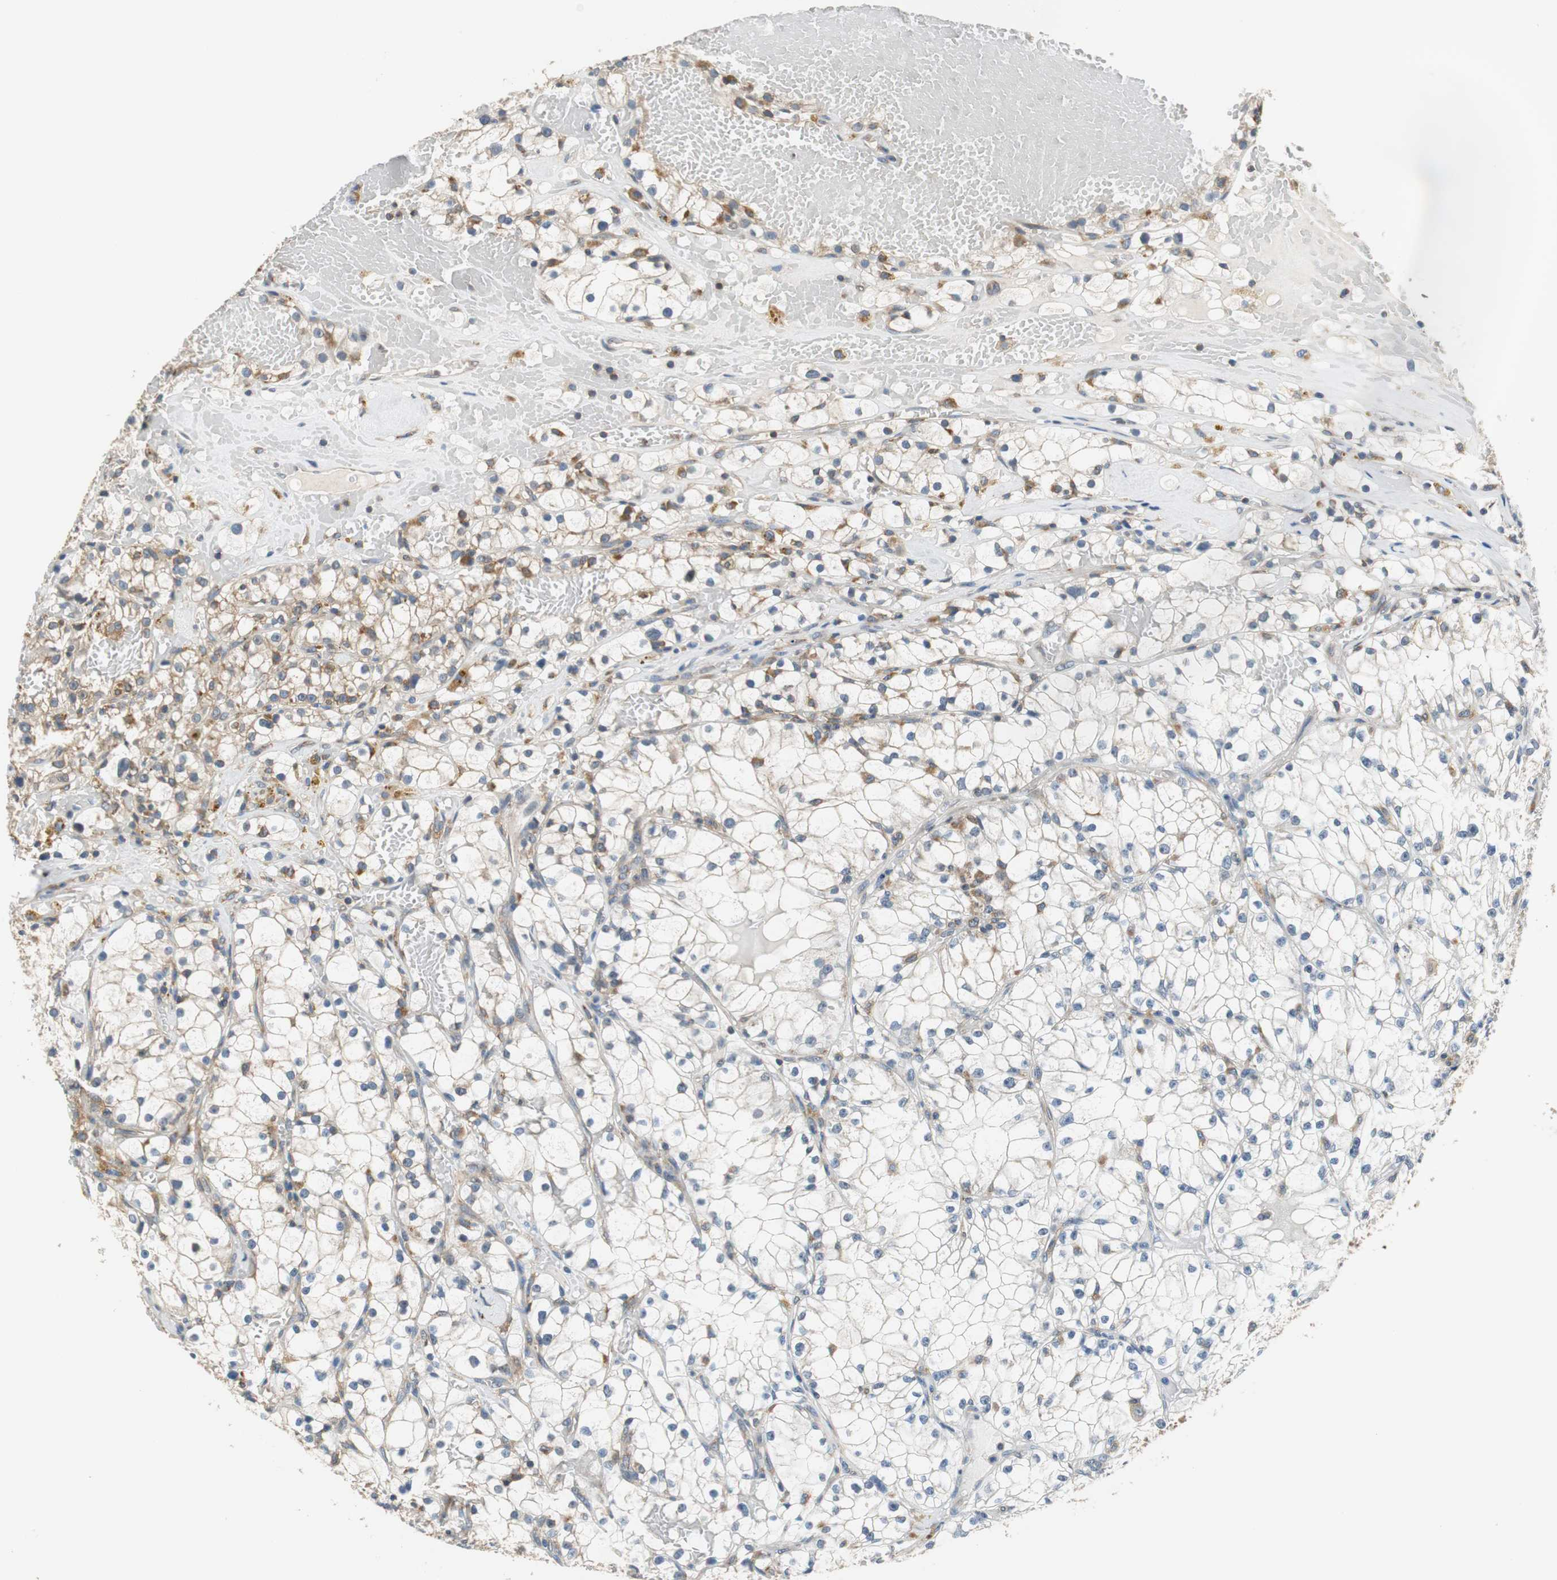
{"staining": {"intensity": "weak", "quantity": "<25%", "location": "cytoplasmic/membranous"}, "tissue": "renal cancer", "cell_type": "Tumor cells", "image_type": "cancer", "snomed": [{"axis": "morphology", "description": "Adenocarcinoma, NOS"}, {"axis": "topography", "description": "Kidney"}], "caption": "This is an IHC photomicrograph of renal cancer (adenocarcinoma). There is no positivity in tumor cells.", "gene": "CNOT3", "patient": {"sex": "male", "age": 56}}